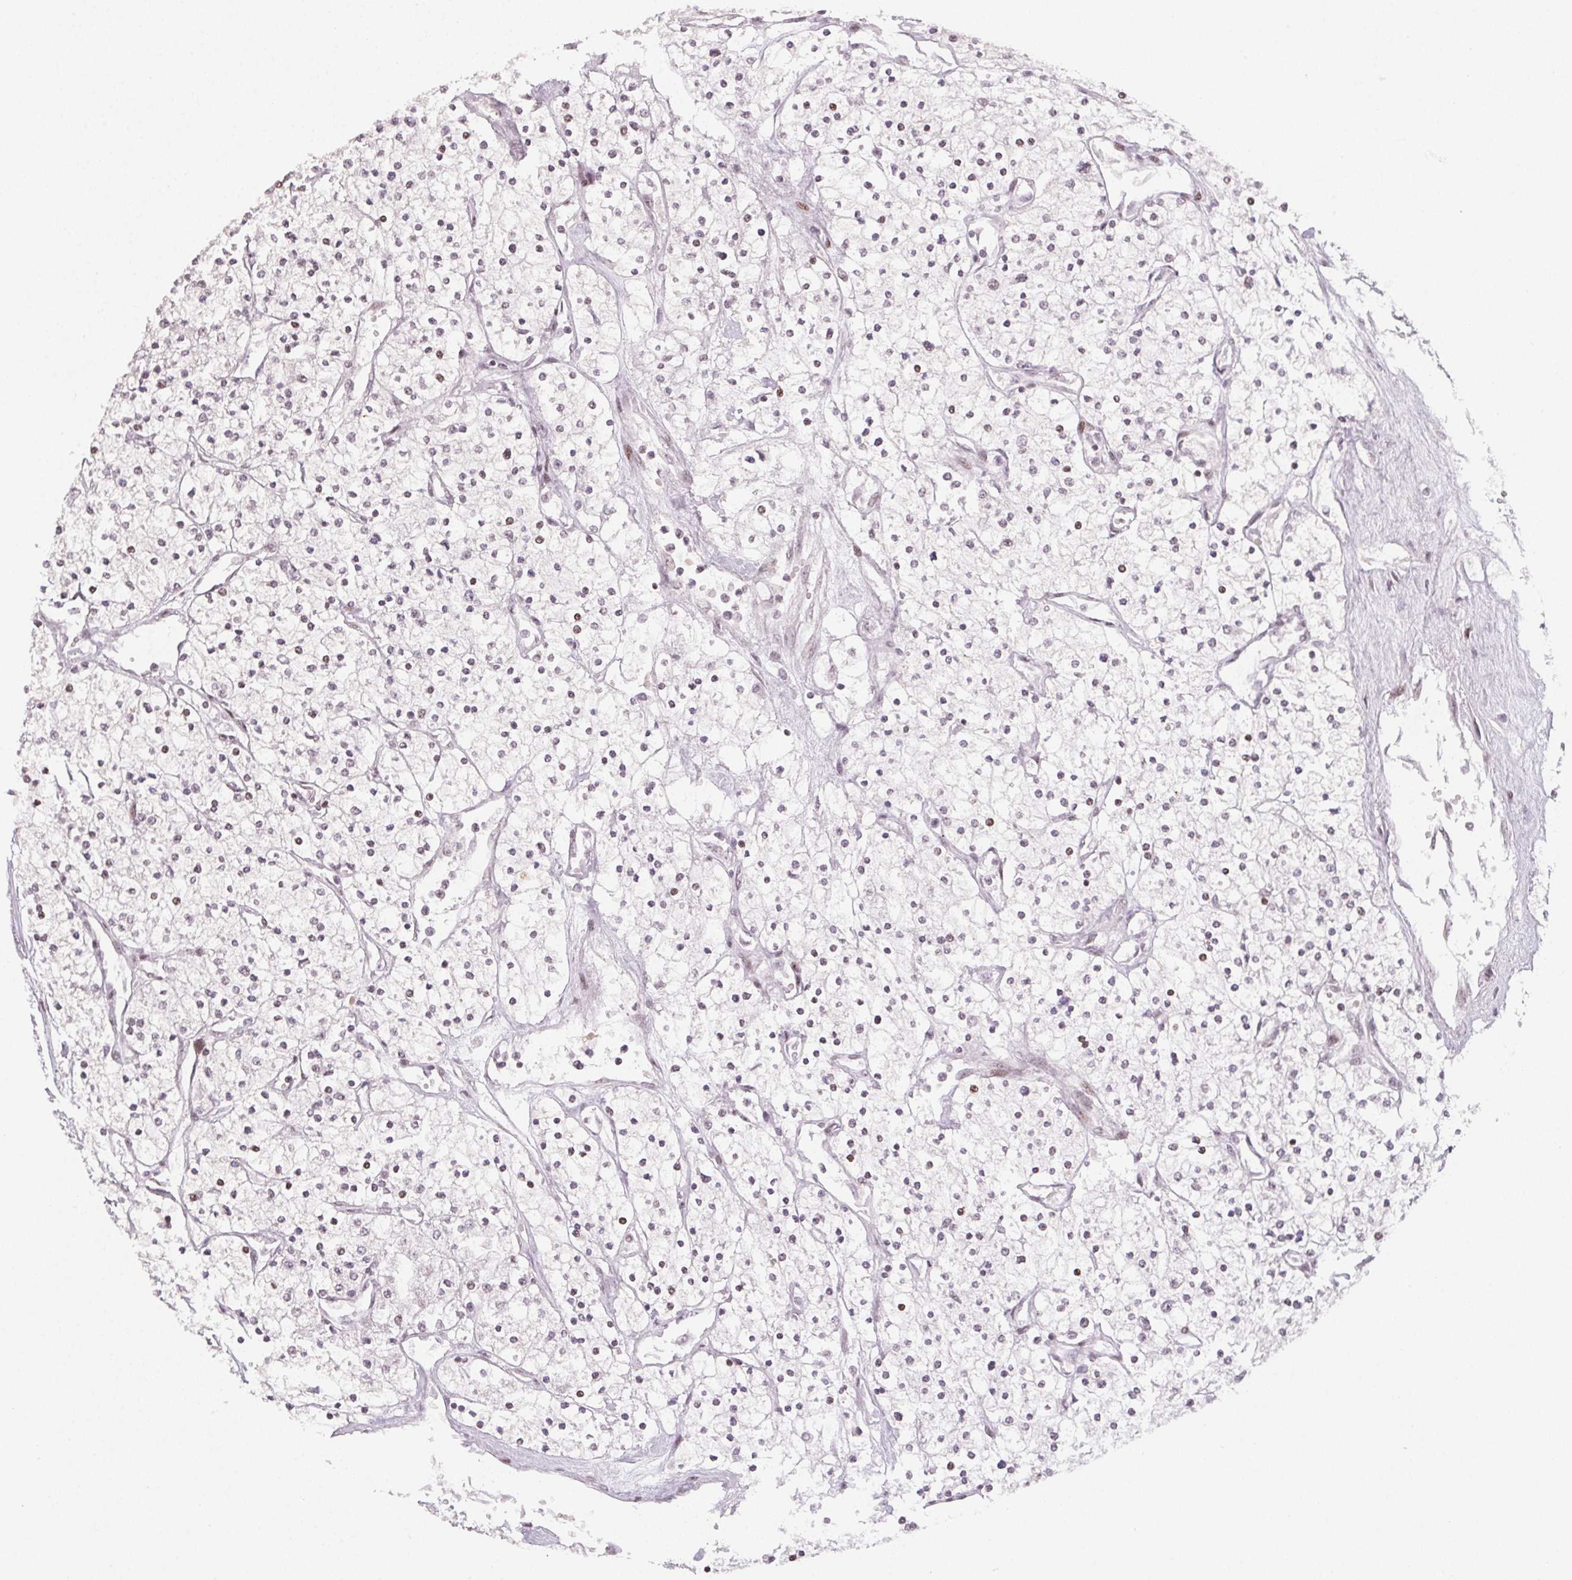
{"staining": {"intensity": "negative", "quantity": "none", "location": "none"}, "tissue": "renal cancer", "cell_type": "Tumor cells", "image_type": "cancer", "snomed": [{"axis": "morphology", "description": "Adenocarcinoma, NOS"}, {"axis": "topography", "description": "Kidney"}], "caption": "Protein analysis of renal cancer (adenocarcinoma) displays no significant expression in tumor cells.", "gene": "KMT2A", "patient": {"sex": "male", "age": 80}}